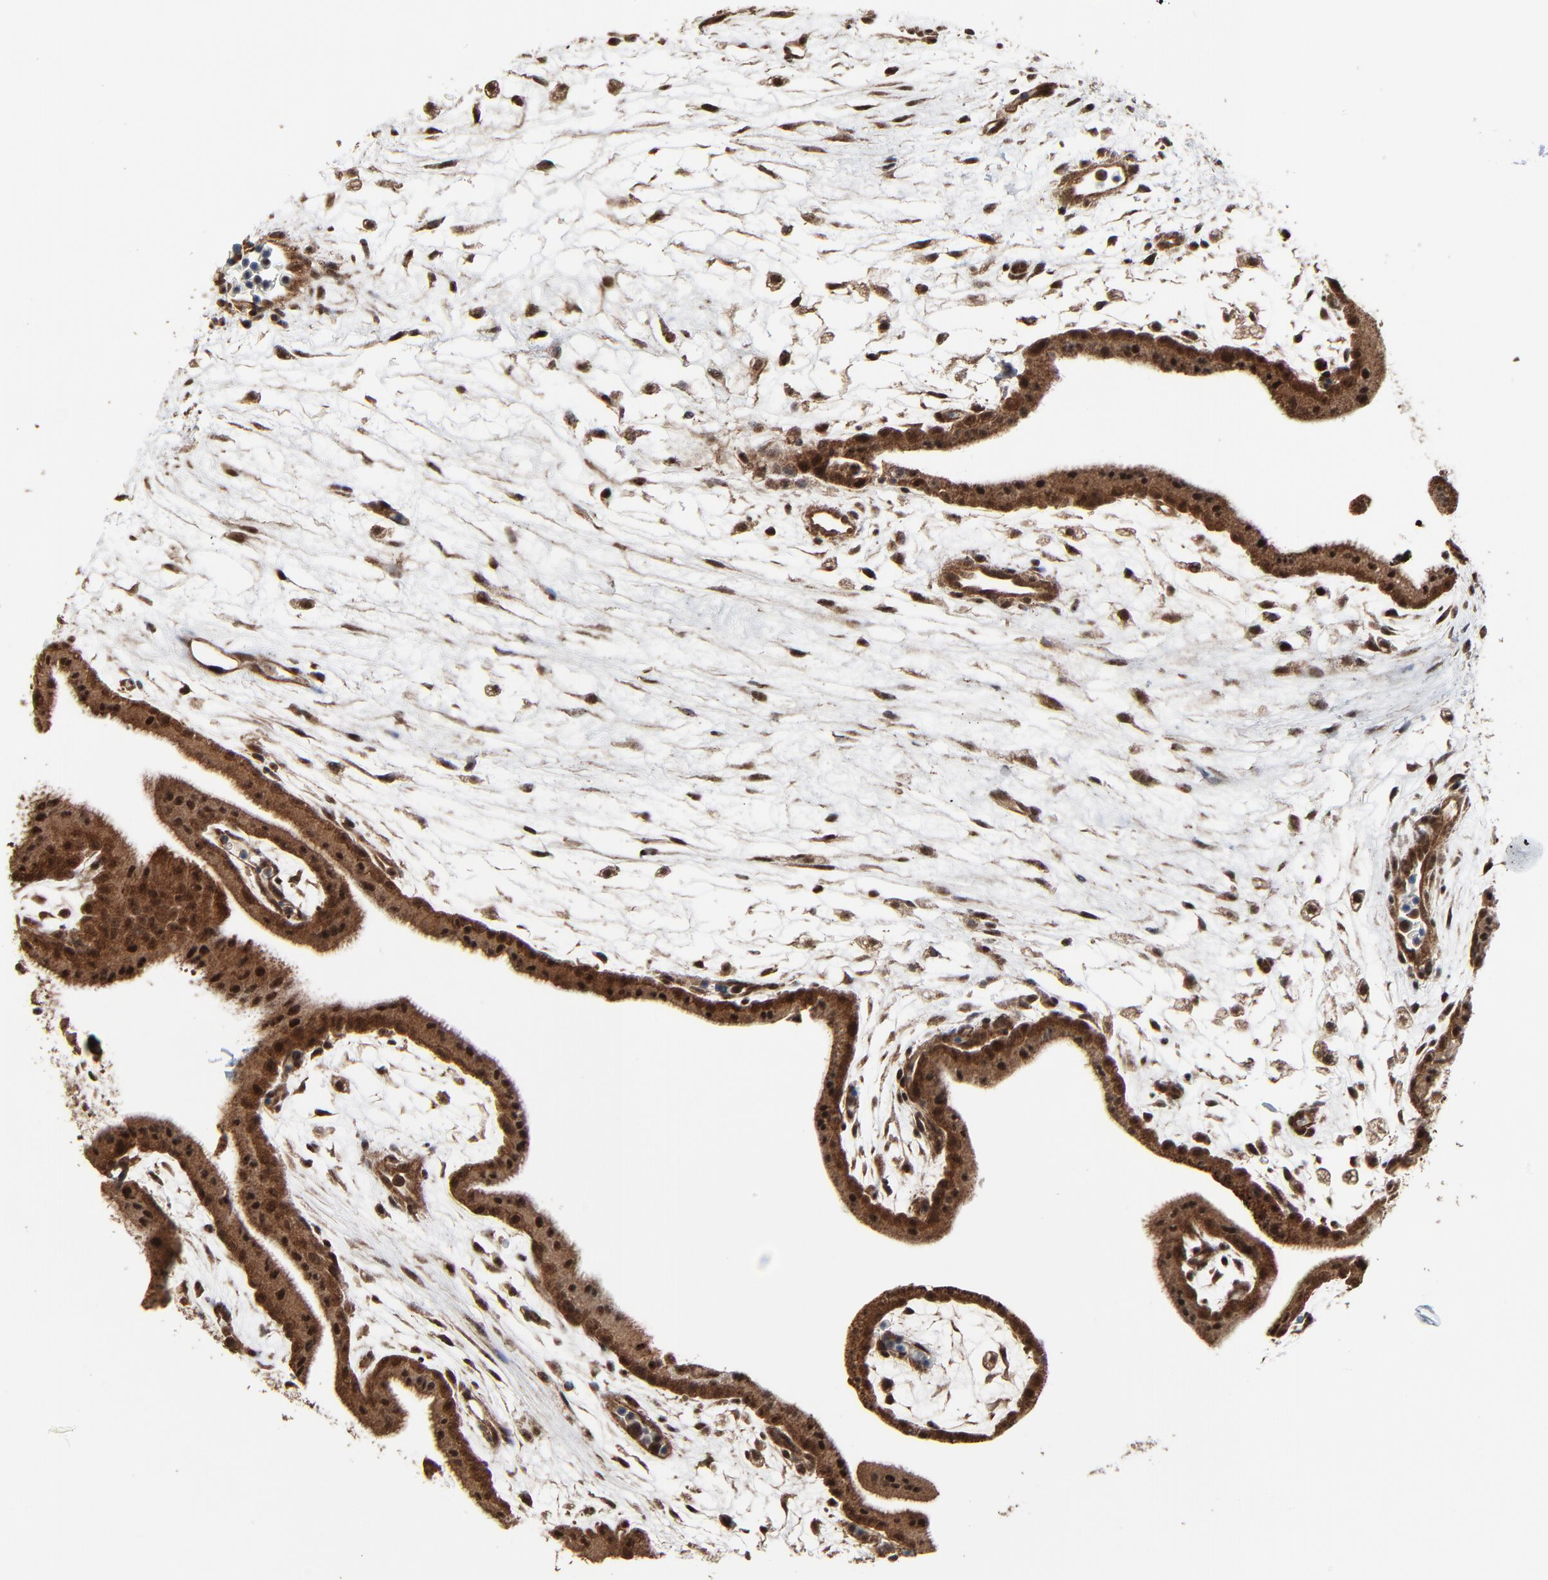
{"staining": {"intensity": "moderate", "quantity": ">75%", "location": "cytoplasmic/membranous,nuclear"}, "tissue": "placenta", "cell_type": "Trophoblastic cells", "image_type": "normal", "snomed": [{"axis": "morphology", "description": "Normal tissue, NOS"}, {"axis": "topography", "description": "Placenta"}], "caption": "Benign placenta exhibits moderate cytoplasmic/membranous,nuclear staining in about >75% of trophoblastic cells, visualized by immunohistochemistry.", "gene": "RHOJ", "patient": {"sex": "female", "age": 35}}